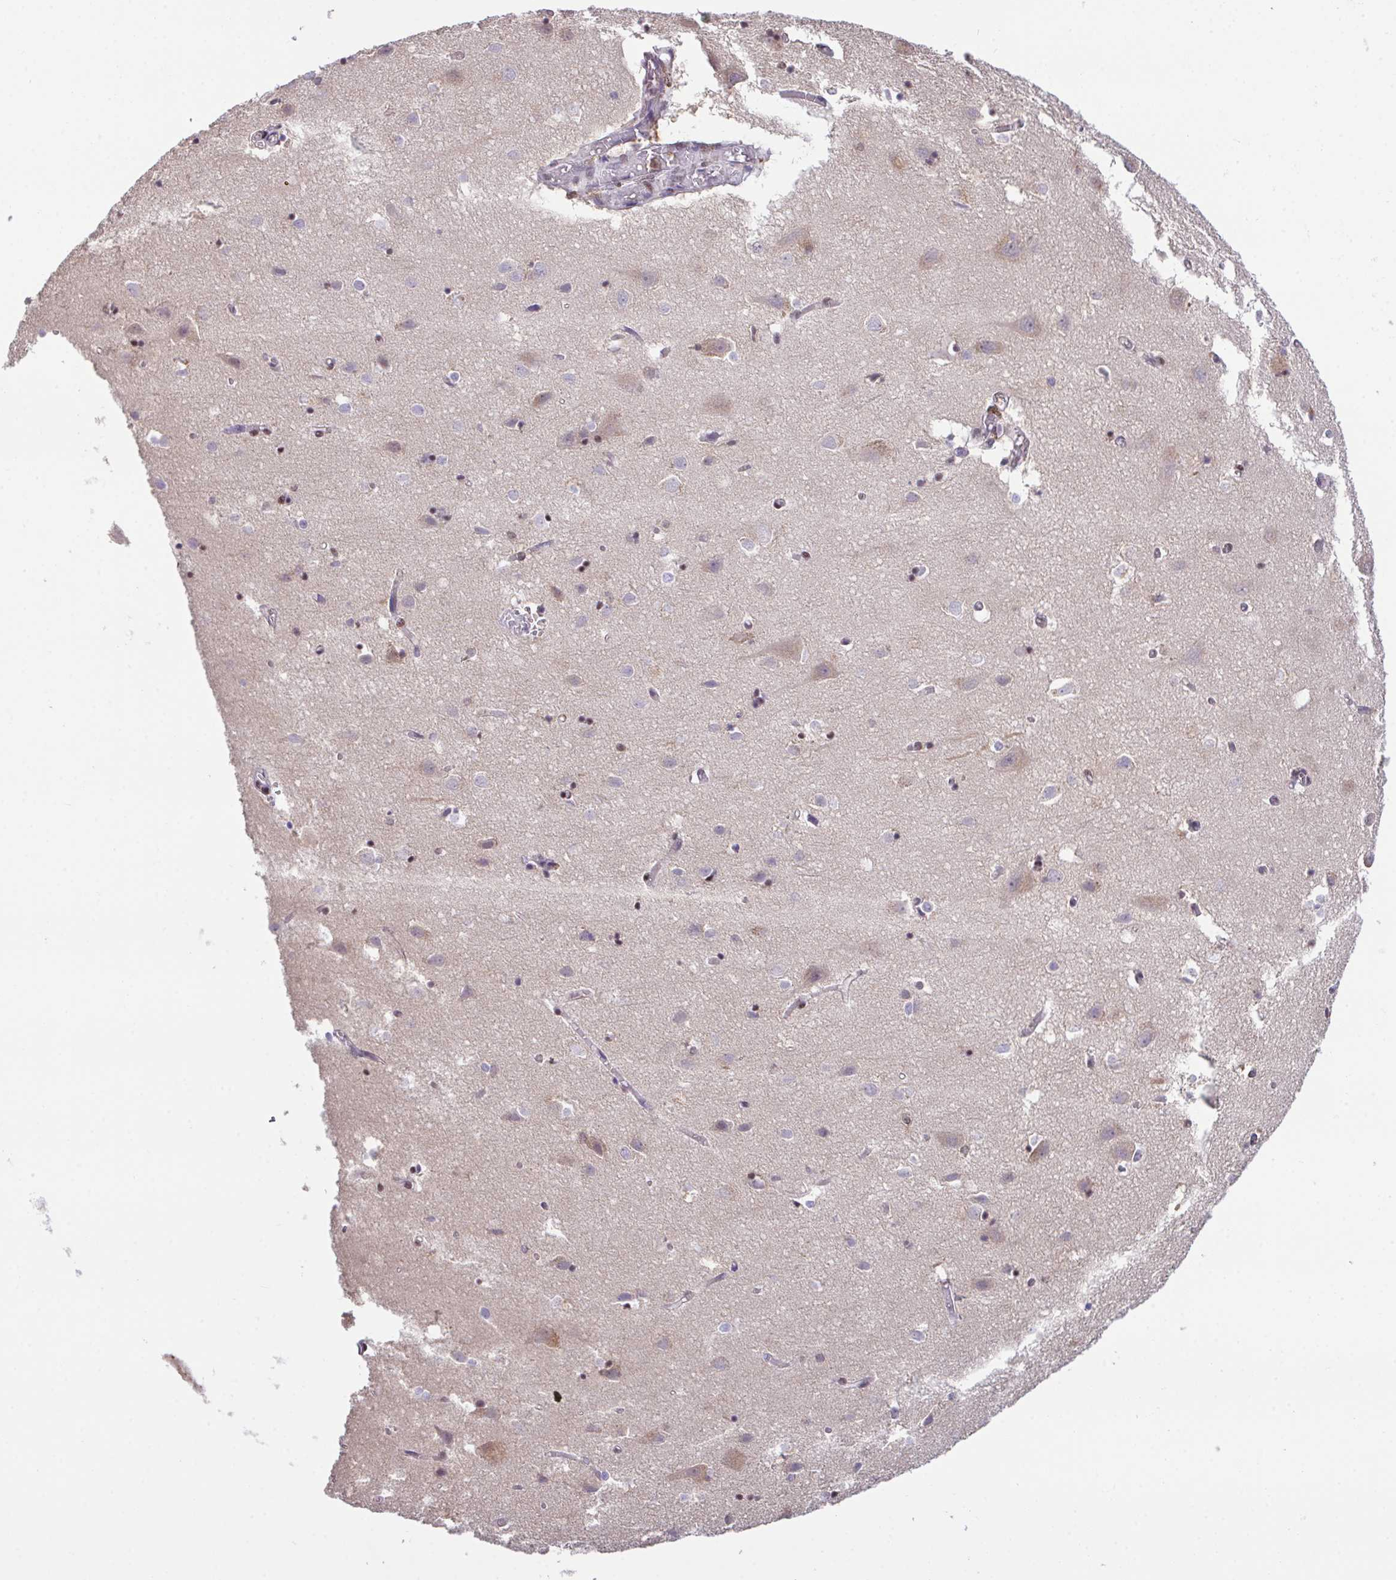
{"staining": {"intensity": "weak", "quantity": ">75%", "location": "nuclear"}, "tissue": "cerebral cortex", "cell_type": "Endothelial cells", "image_type": "normal", "snomed": [{"axis": "morphology", "description": "Normal tissue, NOS"}, {"axis": "topography", "description": "Cerebral cortex"}], "caption": "A photomicrograph of cerebral cortex stained for a protein demonstrates weak nuclear brown staining in endothelial cells. The staining was performed using DAB (3,3'-diaminobenzidine), with brown indicating positive protein expression. Nuclei are stained blue with hematoxylin.", "gene": "OR6K3", "patient": {"sex": "male", "age": 70}}